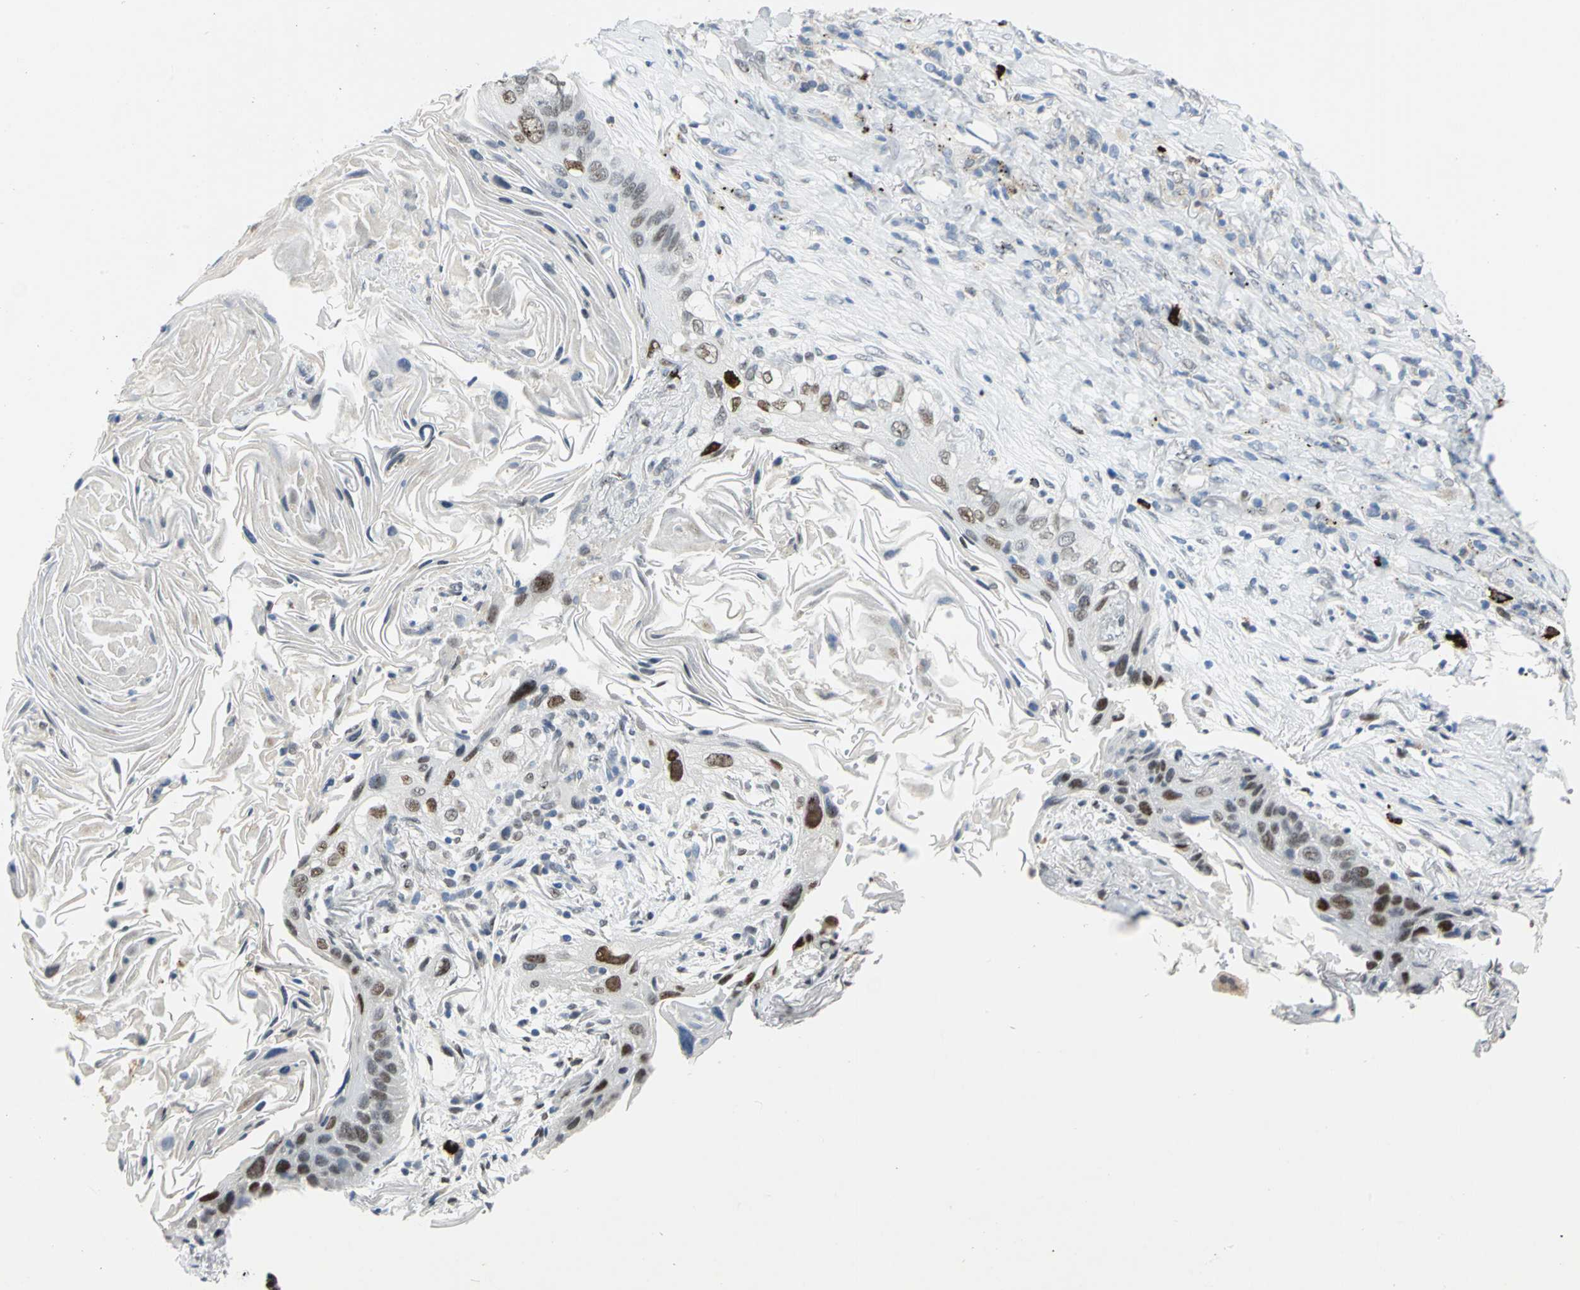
{"staining": {"intensity": "moderate", "quantity": "25%-75%", "location": "nuclear"}, "tissue": "lung cancer", "cell_type": "Tumor cells", "image_type": "cancer", "snomed": [{"axis": "morphology", "description": "Squamous cell carcinoma, NOS"}, {"axis": "topography", "description": "Lung"}], "caption": "Protein expression by IHC shows moderate nuclear expression in approximately 25%-75% of tumor cells in lung squamous cell carcinoma. Immunohistochemistry stains the protein of interest in brown and the nuclei are stained blue.", "gene": "NAB2", "patient": {"sex": "female", "age": 67}}